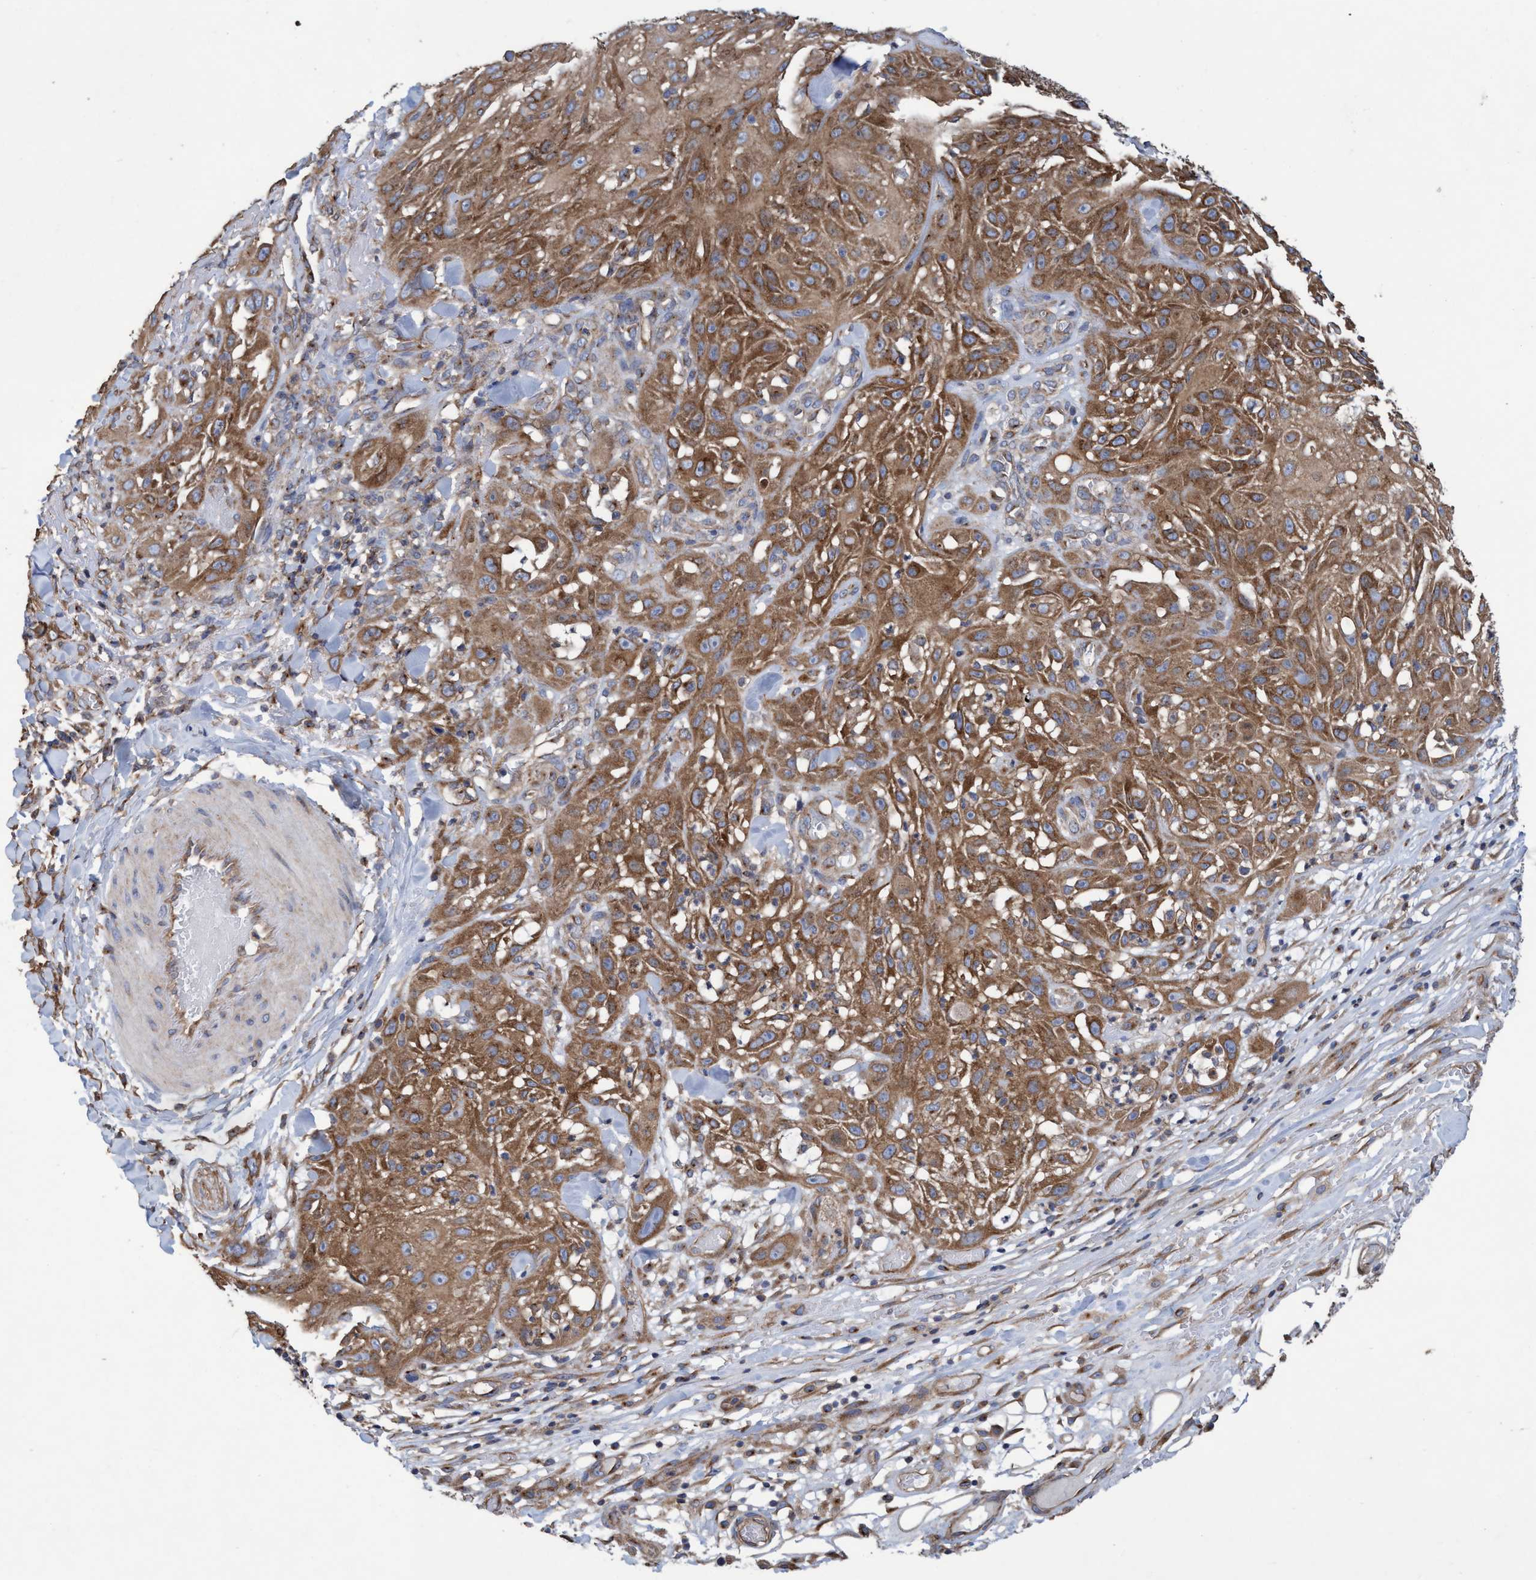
{"staining": {"intensity": "moderate", "quantity": ">75%", "location": "cytoplasmic/membranous"}, "tissue": "skin cancer", "cell_type": "Tumor cells", "image_type": "cancer", "snomed": [{"axis": "morphology", "description": "Squamous cell carcinoma, NOS"}, {"axis": "topography", "description": "Skin"}], "caption": "DAB (3,3'-diaminobenzidine) immunohistochemical staining of human skin cancer (squamous cell carcinoma) demonstrates moderate cytoplasmic/membranous protein positivity in approximately >75% of tumor cells.", "gene": "BICD2", "patient": {"sex": "male", "age": 75}}